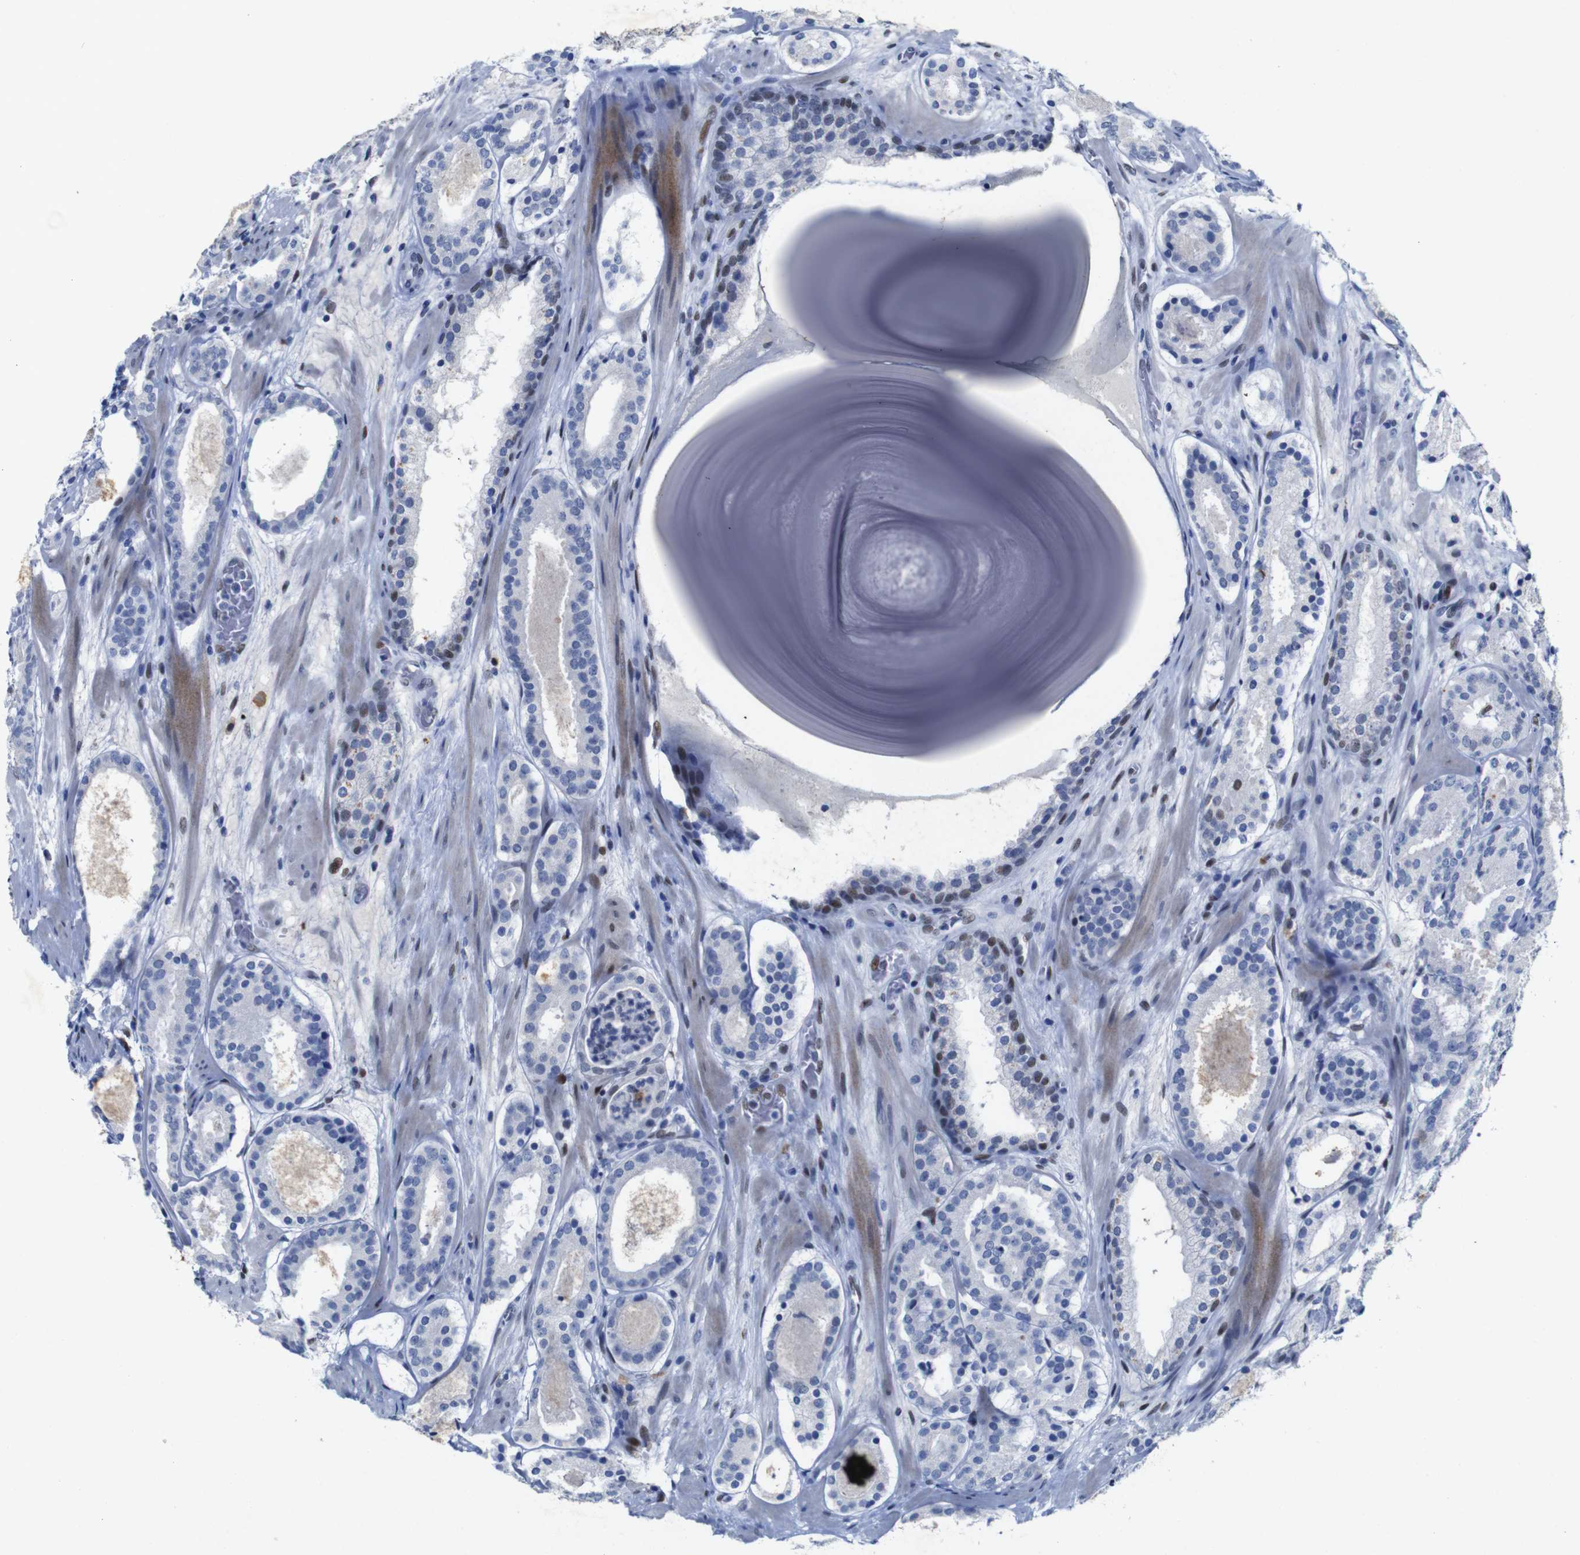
{"staining": {"intensity": "weak", "quantity": "<25%", "location": "nuclear"}, "tissue": "prostate cancer", "cell_type": "Tumor cells", "image_type": "cancer", "snomed": [{"axis": "morphology", "description": "Adenocarcinoma, Low grade"}, {"axis": "topography", "description": "Prostate"}], "caption": "DAB immunohistochemical staining of prostate cancer demonstrates no significant expression in tumor cells. (Stains: DAB immunohistochemistry with hematoxylin counter stain, Microscopy: brightfield microscopy at high magnification).", "gene": "FOSL2", "patient": {"sex": "male", "age": 69}}